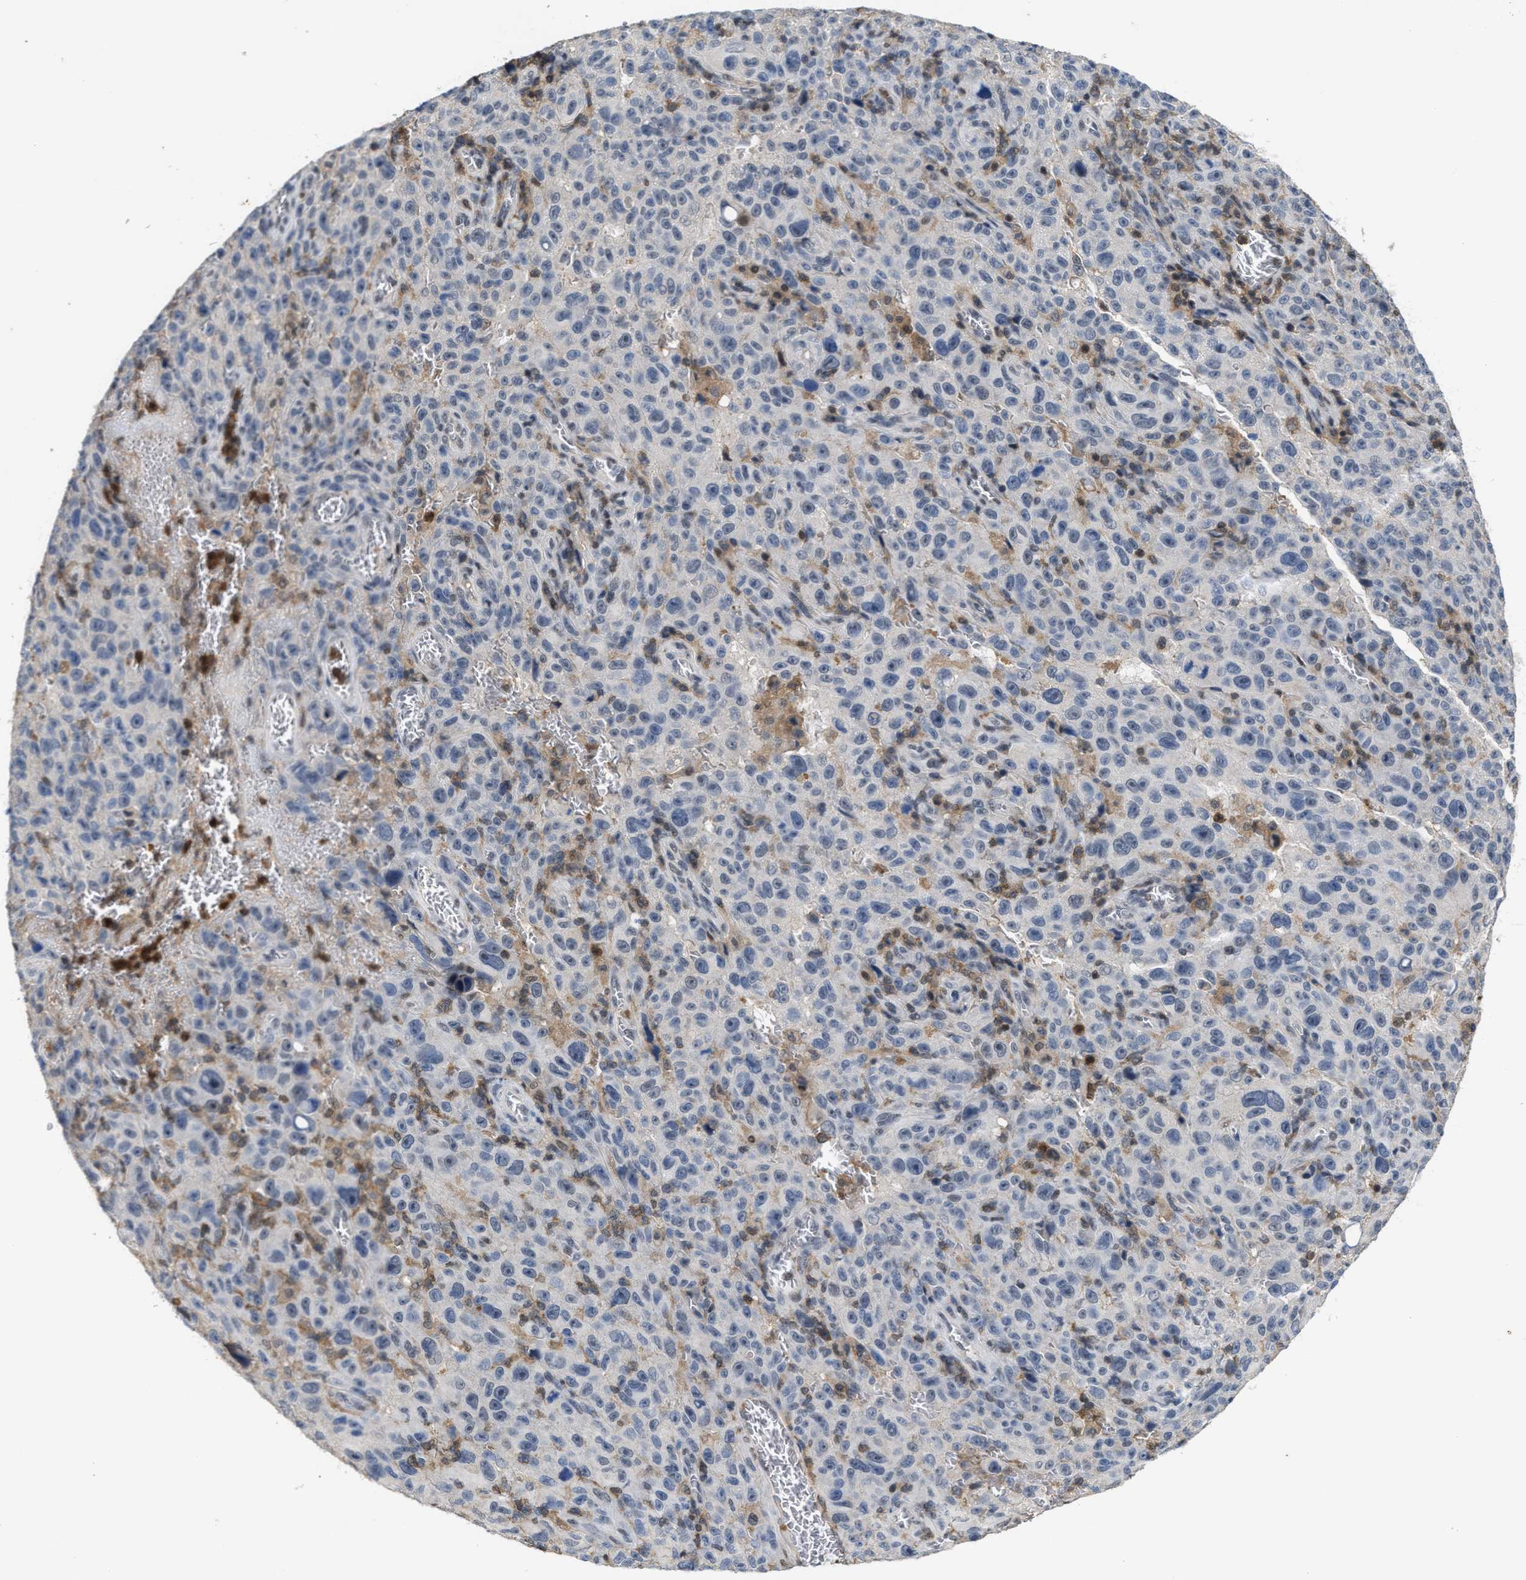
{"staining": {"intensity": "weak", "quantity": "<25%", "location": "nuclear"}, "tissue": "melanoma", "cell_type": "Tumor cells", "image_type": "cancer", "snomed": [{"axis": "morphology", "description": "Malignant melanoma, NOS"}, {"axis": "topography", "description": "Skin"}], "caption": "This is an immunohistochemistry histopathology image of human melanoma. There is no expression in tumor cells.", "gene": "FGD3", "patient": {"sex": "female", "age": 82}}